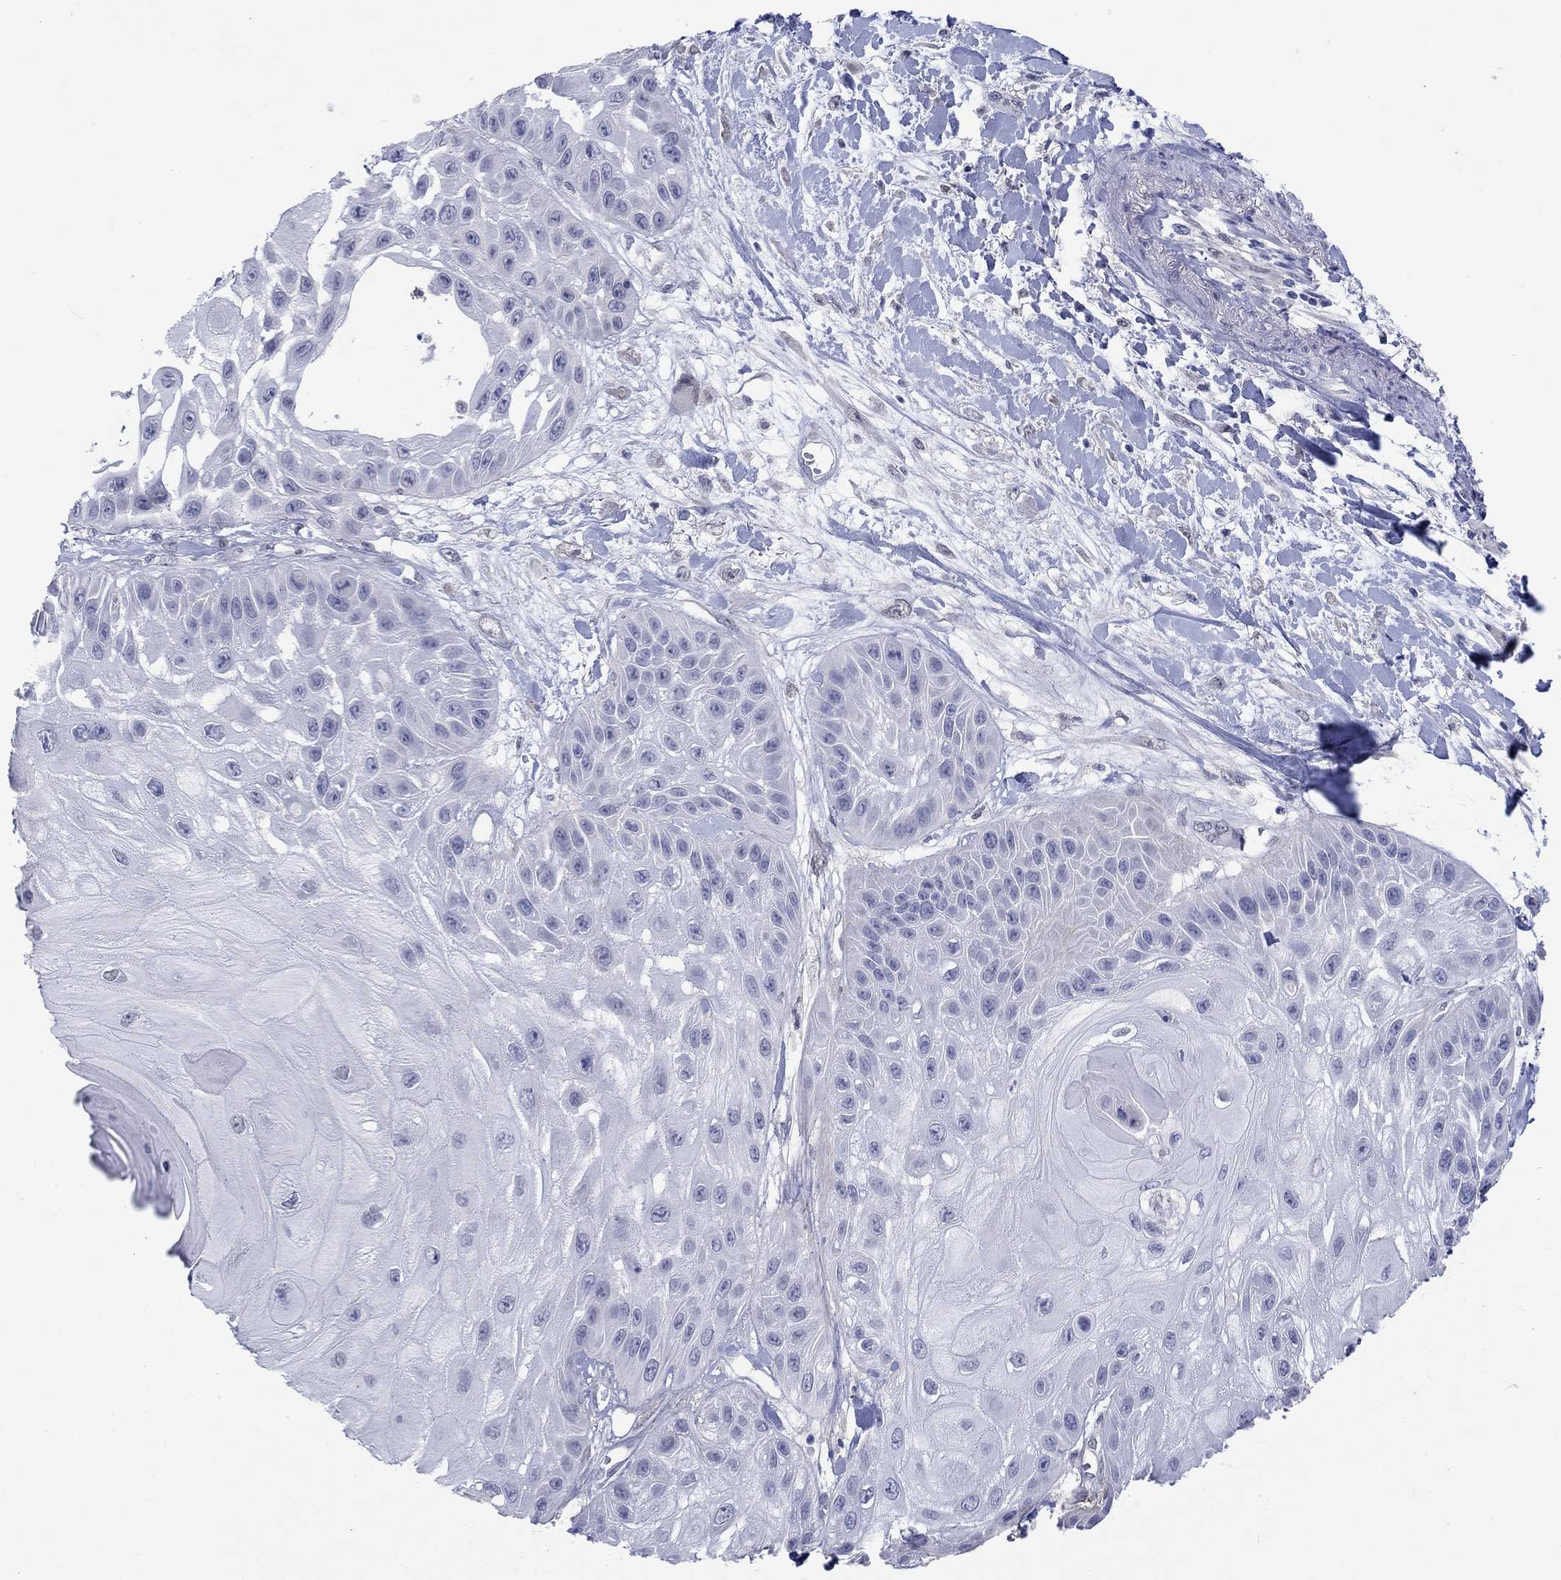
{"staining": {"intensity": "negative", "quantity": "none", "location": "none"}, "tissue": "skin cancer", "cell_type": "Tumor cells", "image_type": "cancer", "snomed": [{"axis": "morphology", "description": "Normal tissue, NOS"}, {"axis": "morphology", "description": "Squamous cell carcinoma, NOS"}, {"axis": "topography", "description": "Skin"}], "caption": "Human skin cancer (squamous cell carcinoma) stained for a protein using immunohistochemistry displays no staining in tumor cells.", "gene": "EGFLAM", "patient": {"sex": "male", "age": 79}}